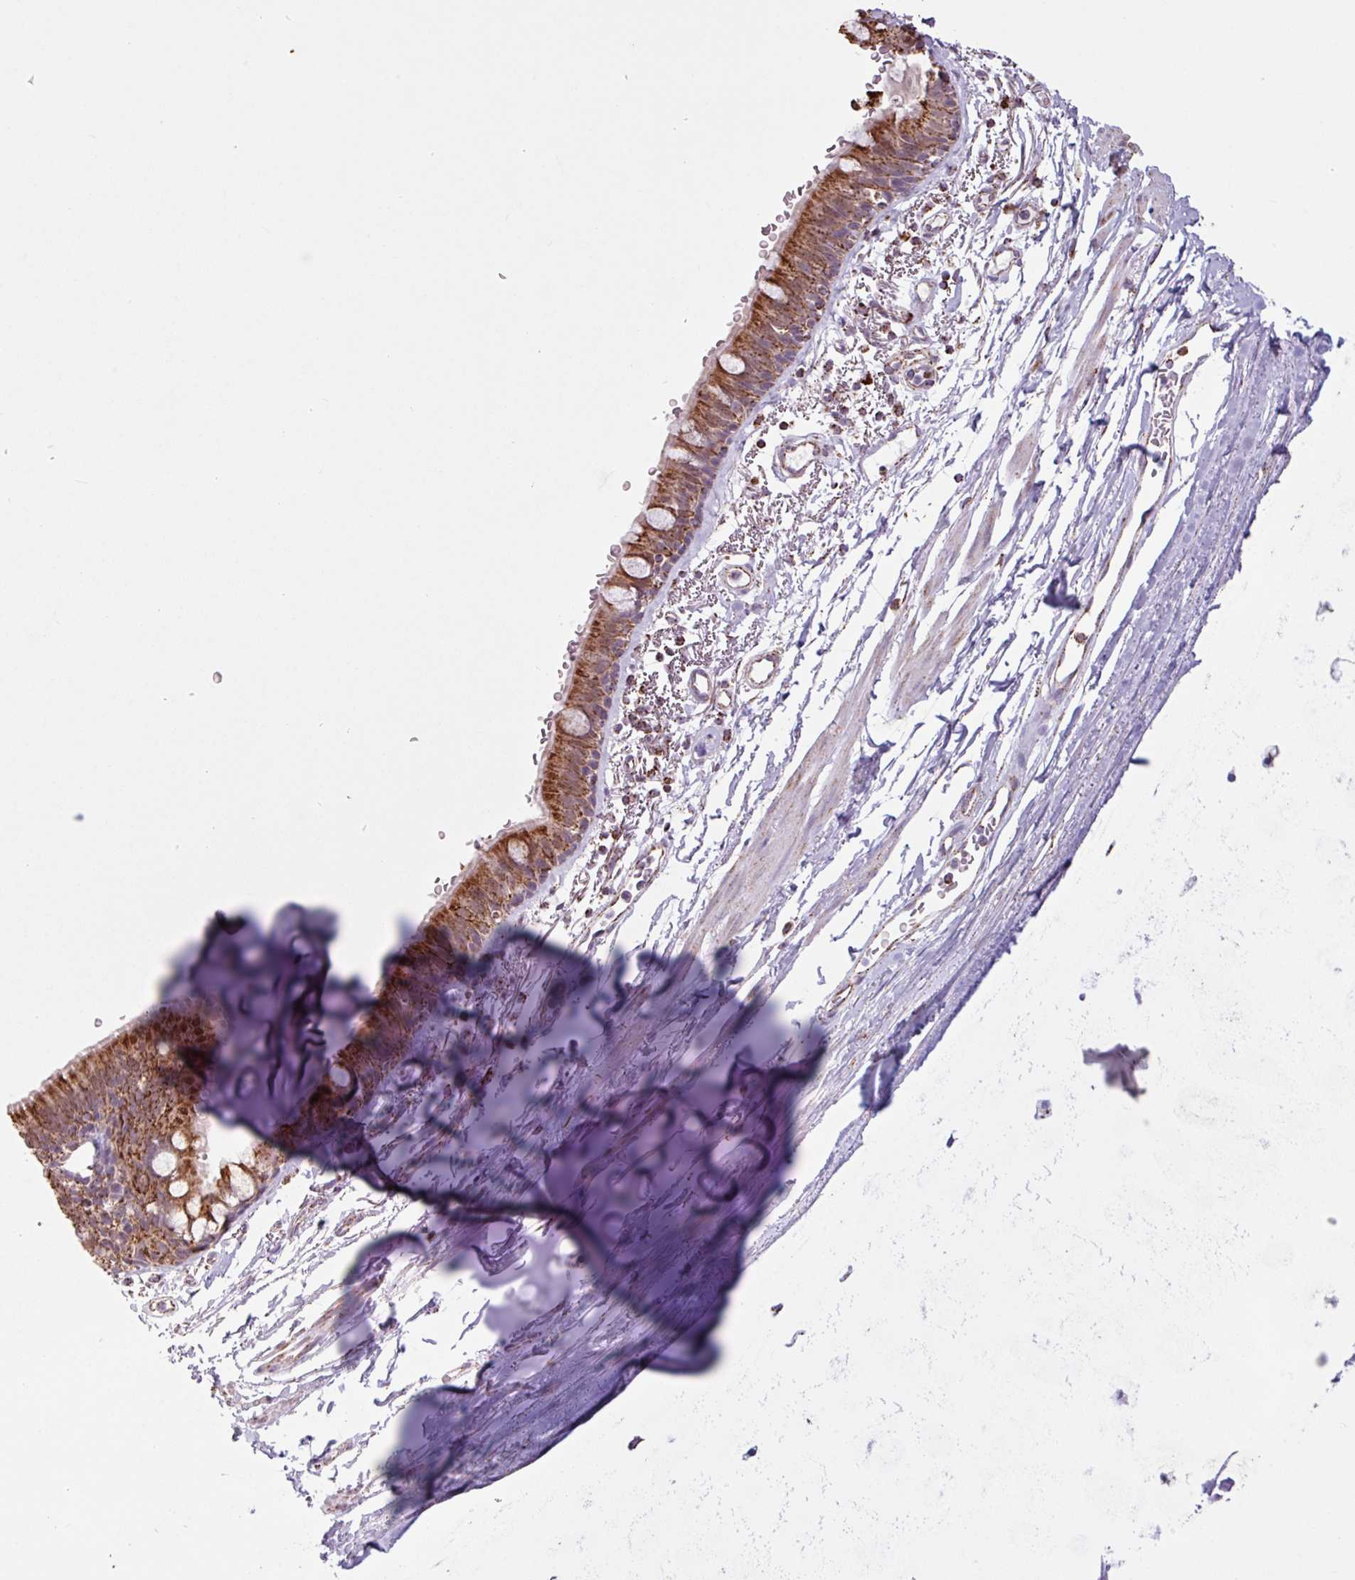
{"staining": {"intensity": "strong", "quantity": ">75%", "location": "cytoplasmic/membranous"}, "tissue": "bronchus", "cell_type": "Respiratory epithelial cells", "image_type": "normal", "snomed": [{"axis": "morphology", "description": "Normal tissue, NOS"}, {"axis": "topography", "description": "Bronchus"}], "caption": "IHC (DAB (3,3'-diaminobenzidine)) staining of unremarkable human bronchus reveals strong cytoplasmic/membranous protein positivity in about >75% of respiratory epithelial cells. Using DAB (brown) and hematoxylin (blue) stains, captured at high magnification using brightfield microscopy.", "gene": "ALG8", "patient": {"sex": "male", "age": 67}}